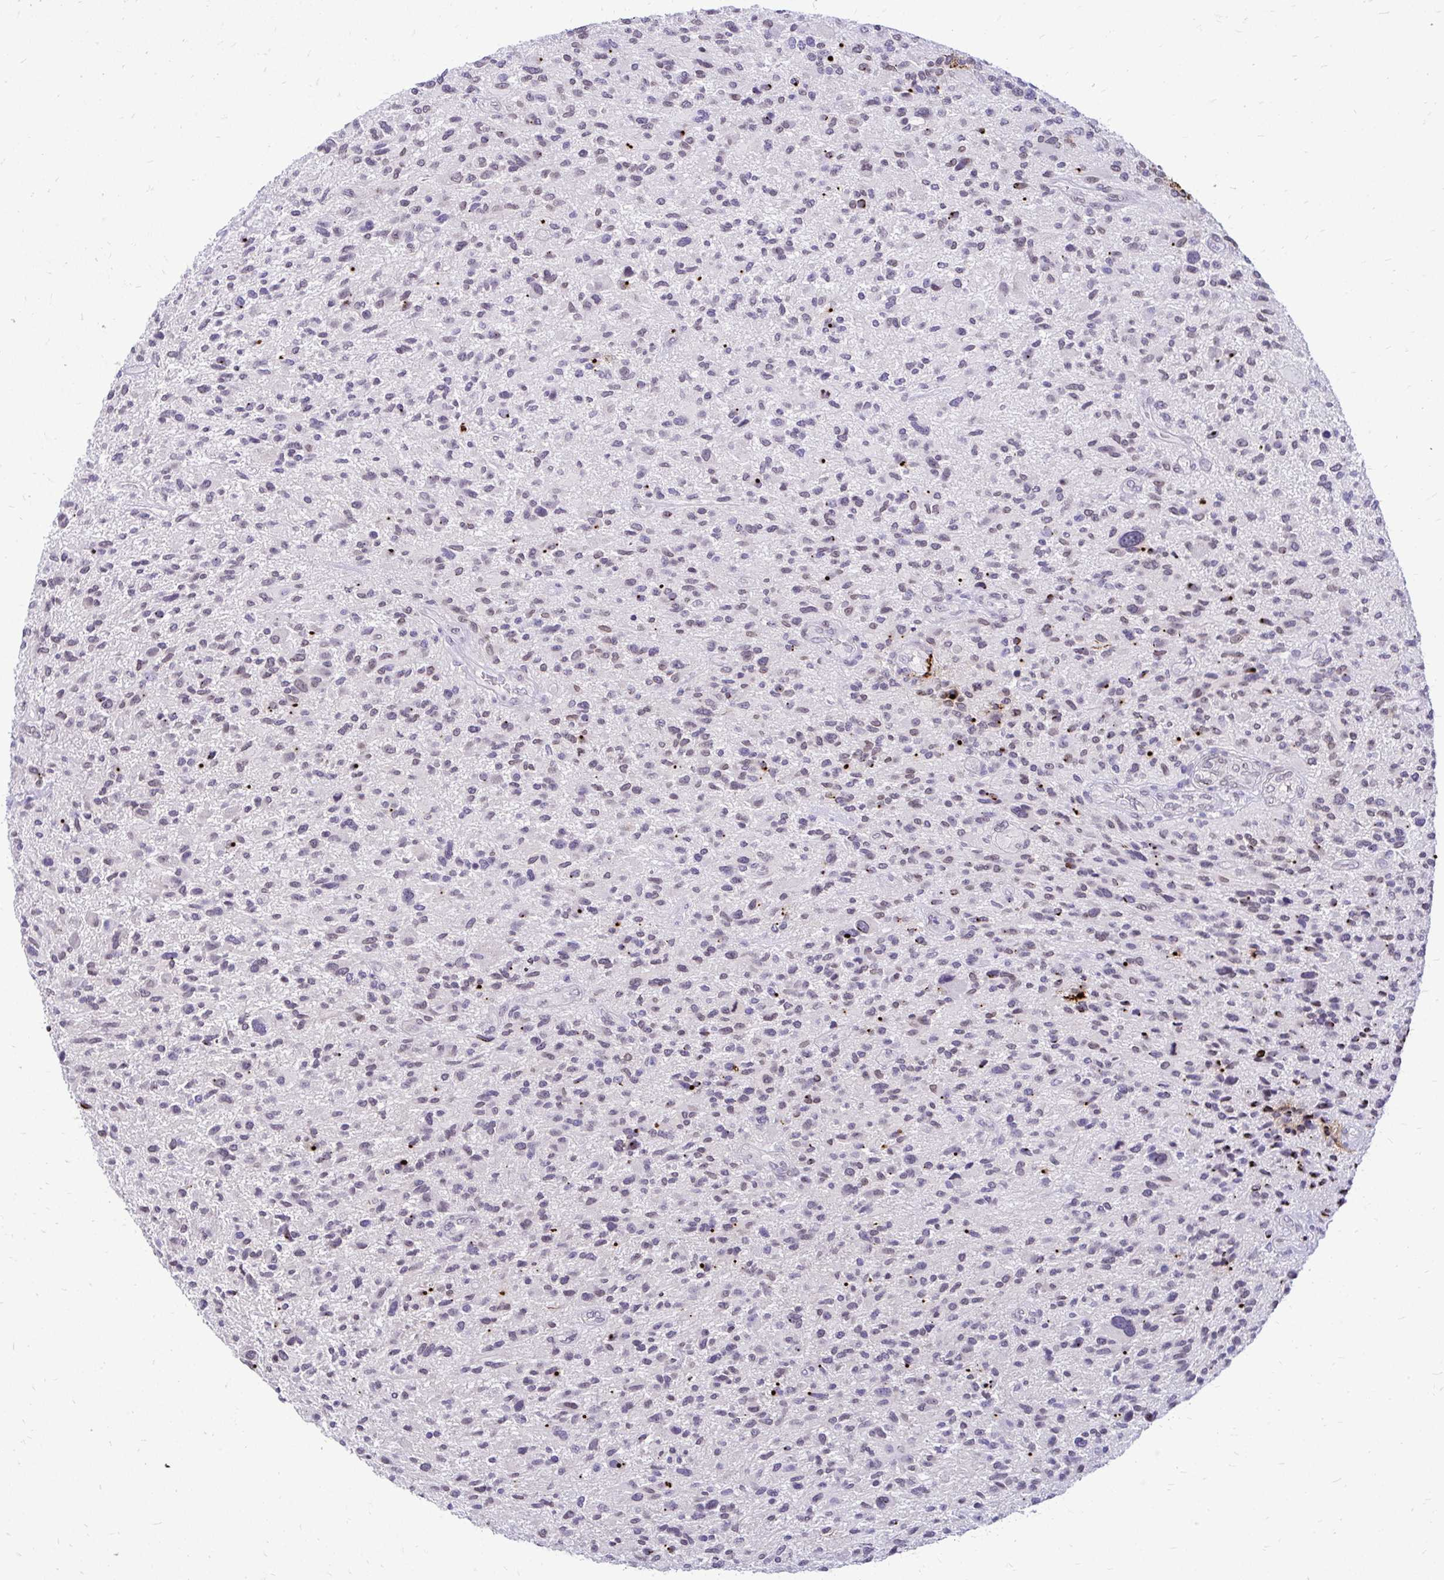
{"staining": {"intensity": "negative", "quantity": "none", "location": "none"}, "tissue": "glioma", "cell_type": "Tumor cells", "image_type": "cancer", "snomed": [{"axis": "morphology", "description": "Glioma, malignant, High grade"}, {"axis": "topography", "description": "Brain"}], "caption": "Glioma was stained to show a protein in brown. There is no significant positivity in tumor cells.", "gene": "BANF1", "patient": {"sex": "male", "age": 47}}